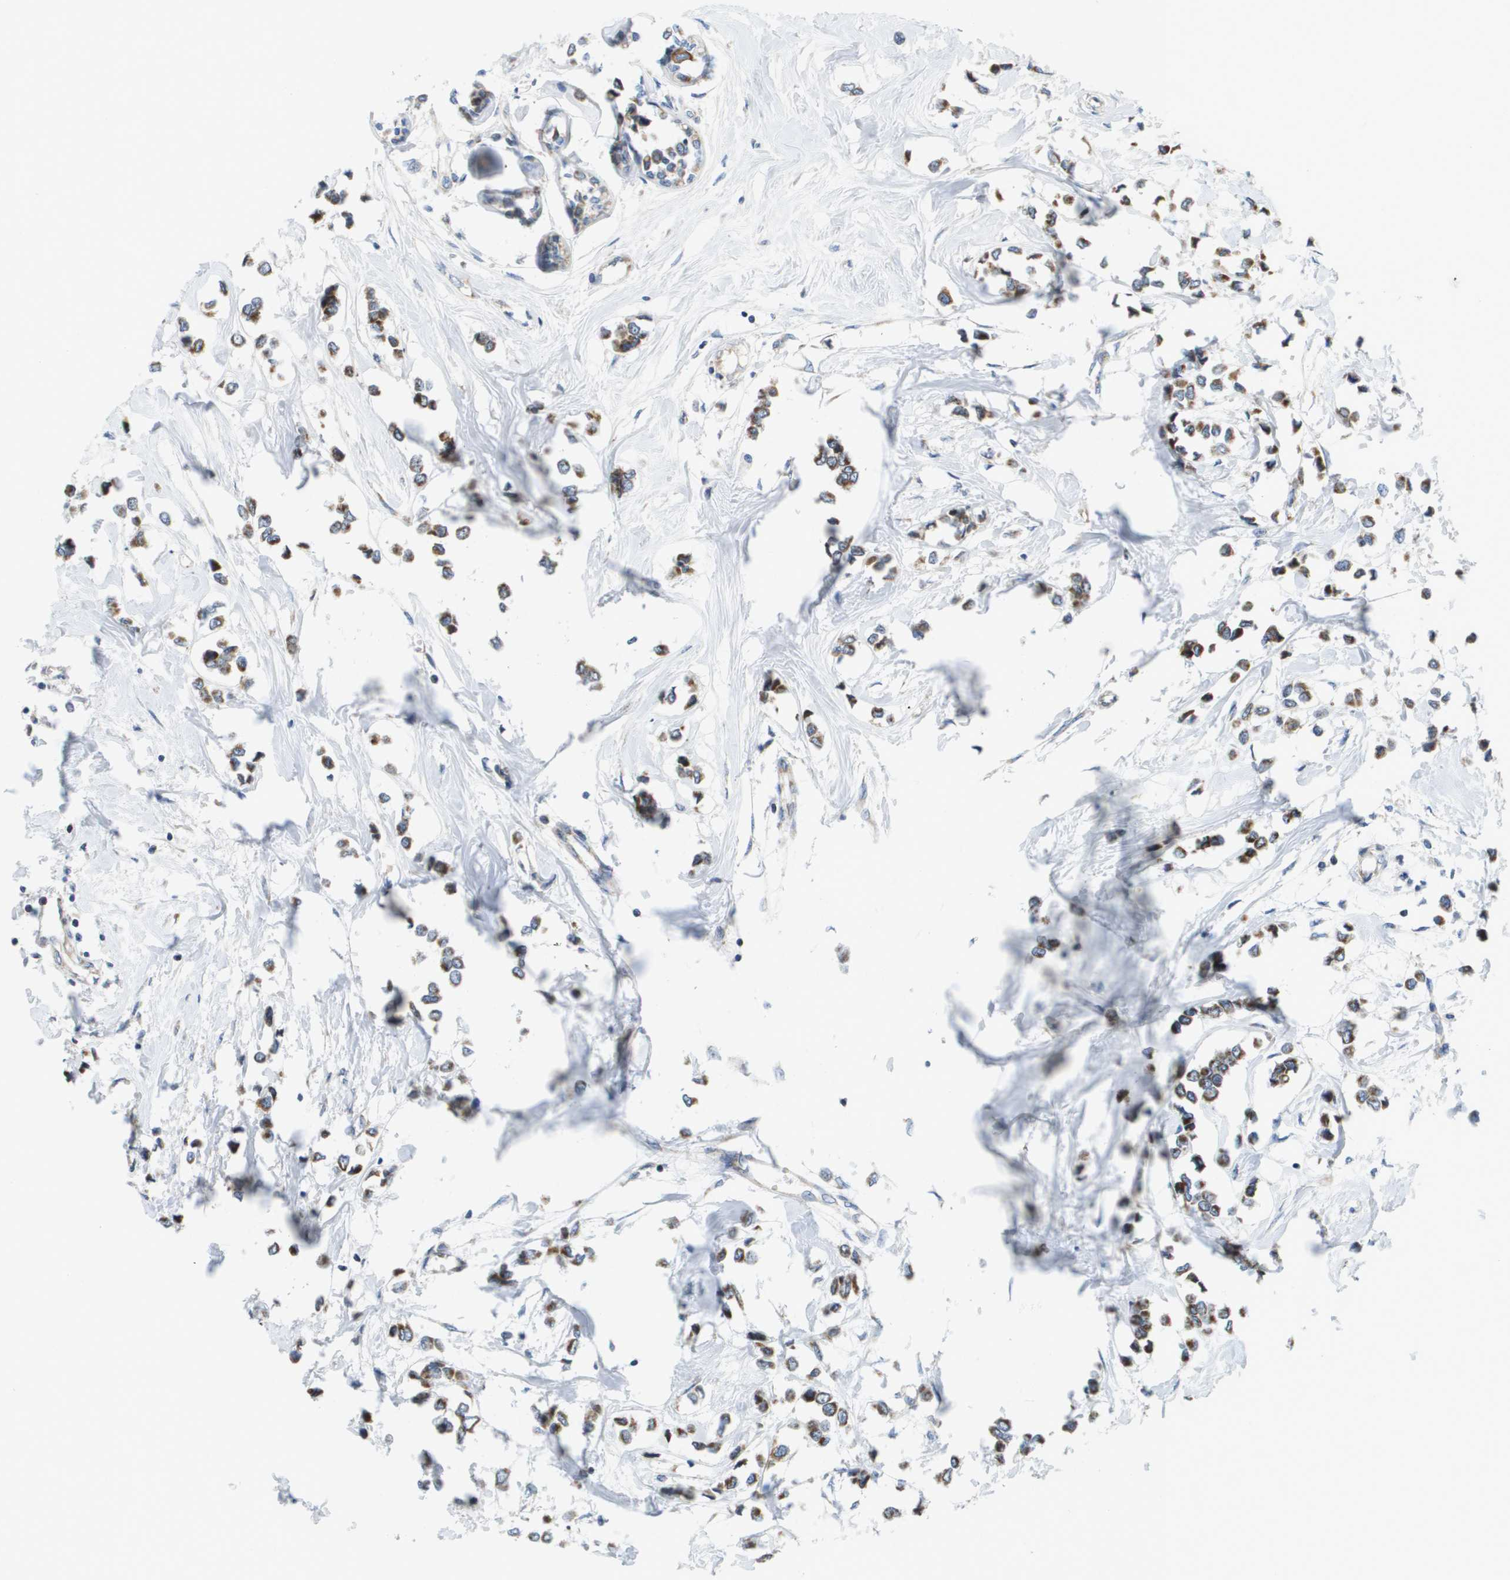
{"staining": {"intensity": "moderate", "quantity": ">75%", "location": "cytoplasmic/membranous"}, "tissue": "breast cancer", "cell_type": "Tumor cells", "image_type": "cancer", "snomed": [{"axis": "morphology", "description": "Lobular carcinoma"}, {"axis": "topography", "description": "Breast"}], "caption": "About >75% of tumor cells in human breast lobular carcinoma exhibit moderate cytoplasmic/membranous protein expression as visualized by brown immunohistochemical staining.", "gene": "KRT23", "patient": {"sex": "female", "age": 51}}